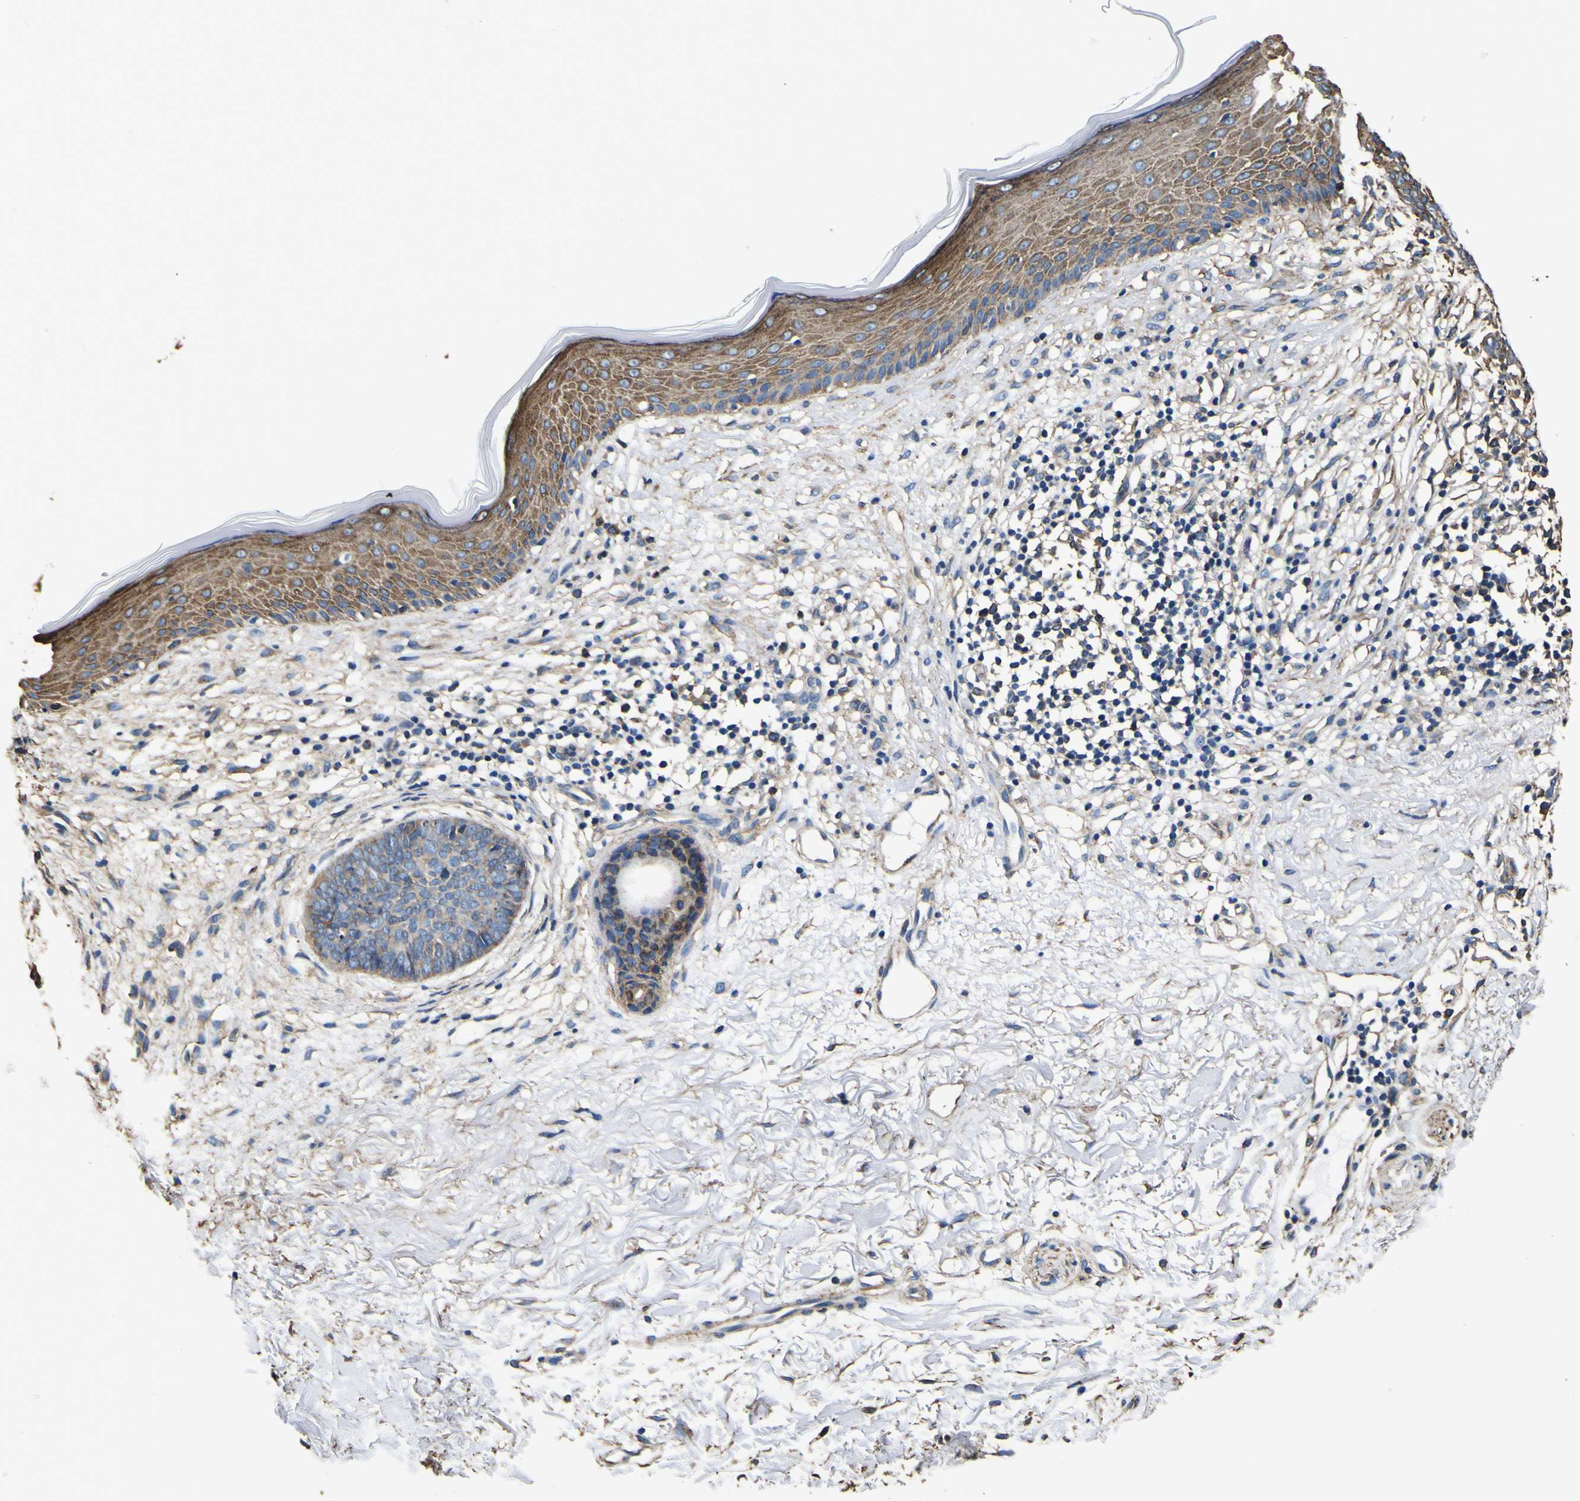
{"staining": {"intensity": "weak", "quantity": ">75%", "location": "cytoplasmic/membranous"}, "tissue": "skin cancer", "cell_type": "Tumor cells", "image_type": "cancer", "snomed": [{"axis": "morphology", "description": "Basal cell carcinoma"}, {"axis": "topography", "description": "Skin"}], "caption": "Tumor cells exhibit low levels of weak cytoplasmic/membranous expression in about >75% of cells in skin cancer.", "gene": "TUBA1B", "patient": {"sex": "female", "age": 70}}